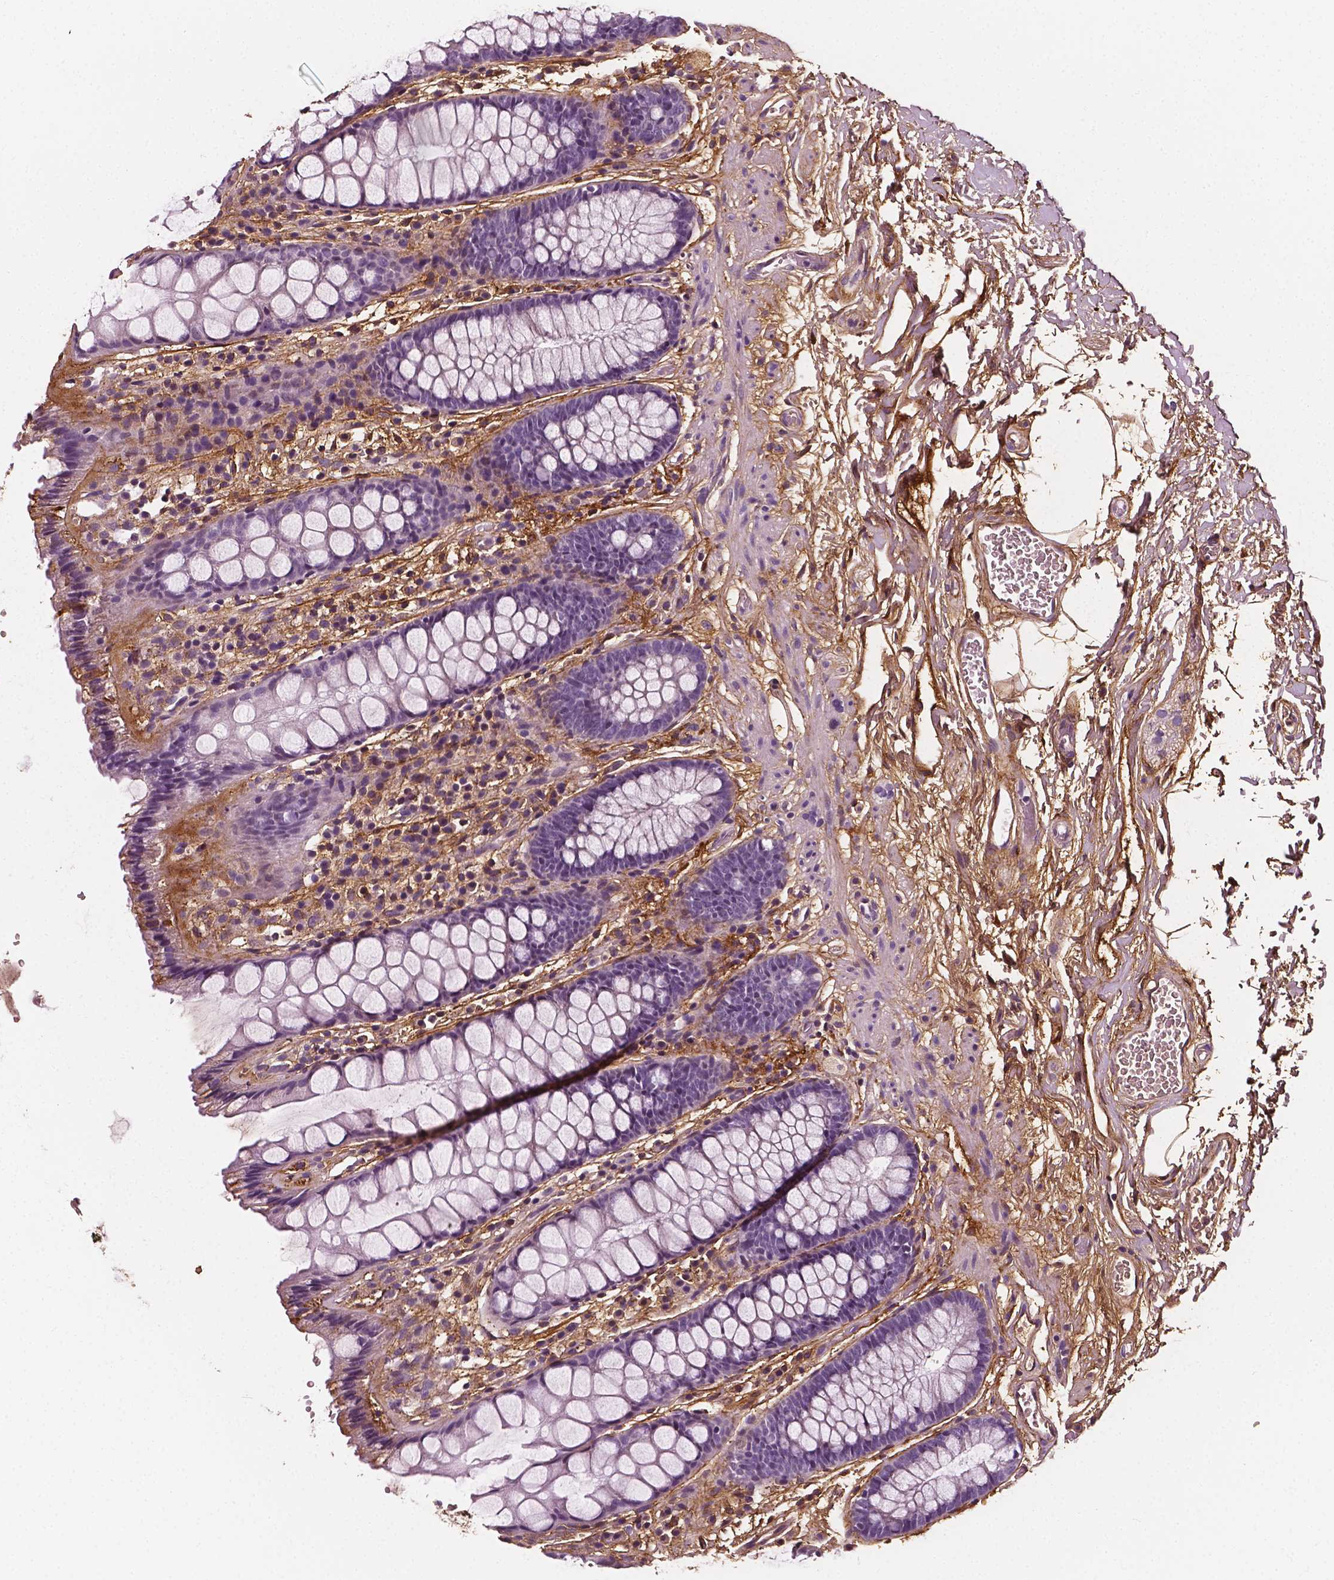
{"staining": {"intensity": "negative", "quantity": "none", "location": "none"}, "tissue": "rectum", "cell_type": "Glandular cells", "image_type": "normal", "snomed": [{"axis": "morphology", "description": "Normal tissue, NOS"}, {"axis": "topography", "description": "Rectum"}], "caption": "The histopathology image demonstrates no staining of glandular cells in unremarkable rectum. The staining is performed using DAB (3,3'-diaminobenzidine) brown chromogen with nuclei counter-stained in using hematoxylin.", "gene": "FBLN1", "patient": {"sex": "female", "age": 62}}